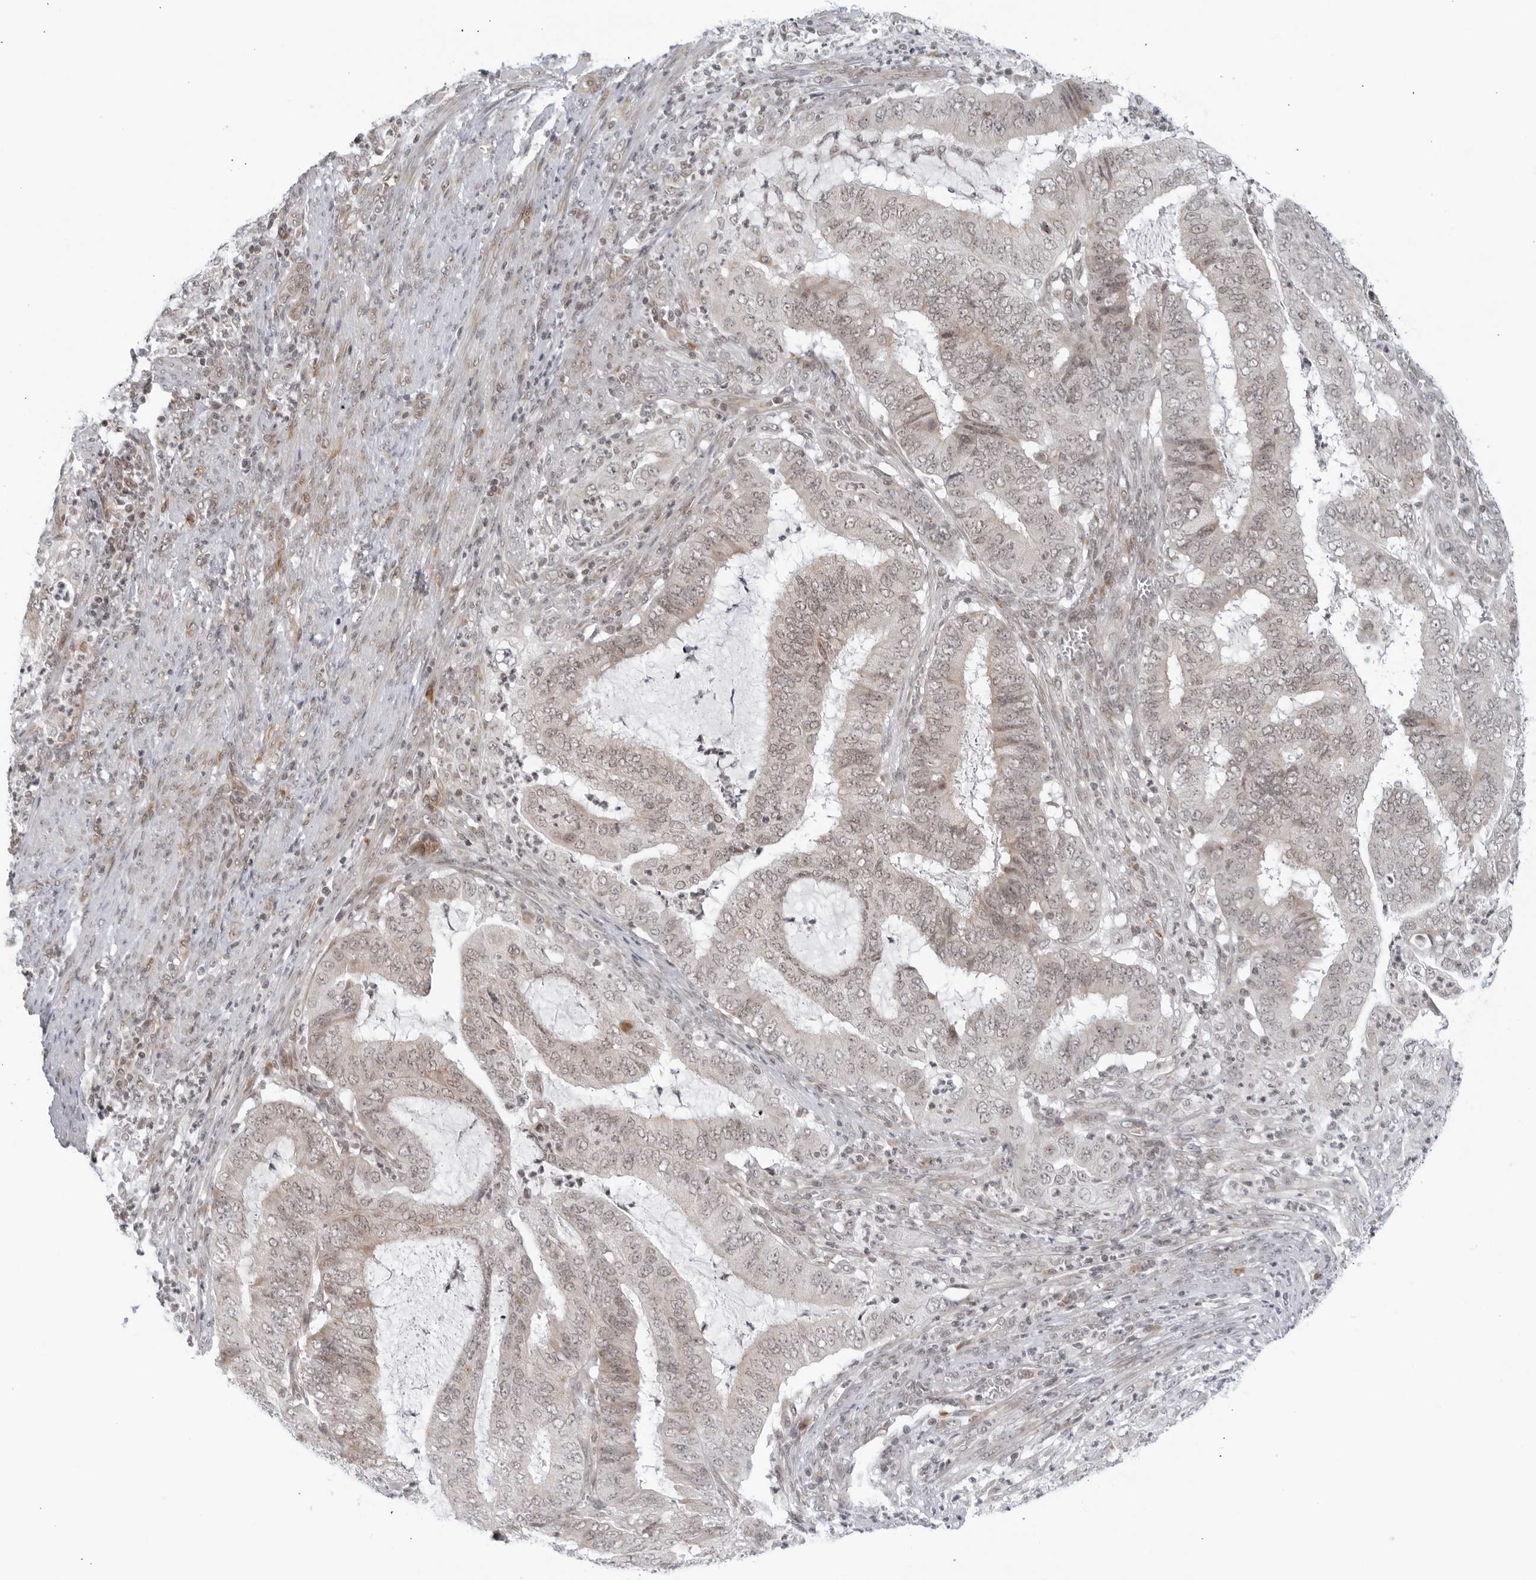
{"staining": {"intensity": "moderate", "quantity": "25%-75%", "location": "cytoplasmic/membranous,nuclear"}, "tissue": "endometrial cancer", "cell_type": "Tumor cells", "image_type": "cancer", "snomed": [{"axis": "morphology", "description": "Adenocarcinoma, NOS"}, {"axis": "topography", "description": "Endometrium"}], "caption": "Endometrial adenocarcinoma was stained to show a protein in brown. There is medium levels of moderate cytoplasmic/membranous and nuclear expression in approximately 25%-75% of tumor cells.", "gene": "RAB11FIP3", "patient": {"sex": "female", "age": 51}}